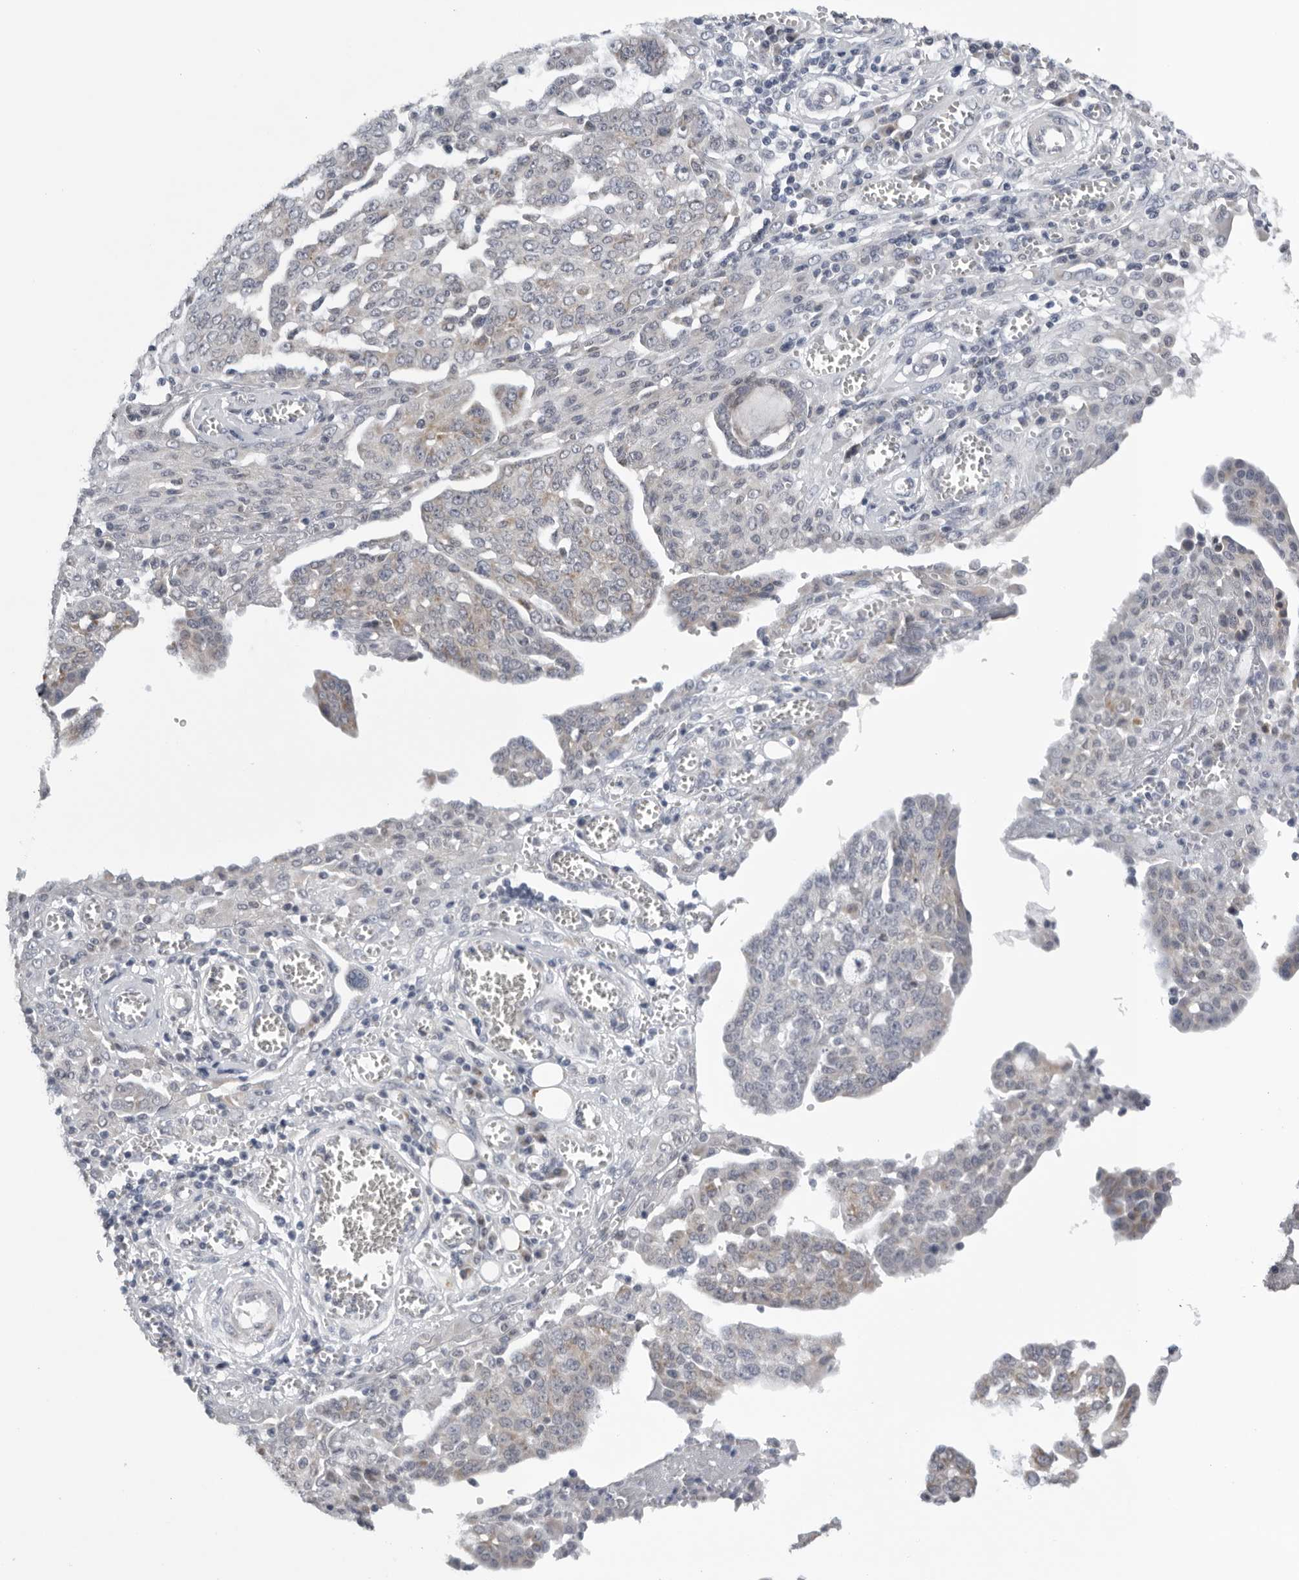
{"staining": {"intensity": "weak", "quantity": "<25%", "location": "cytoplasmic/membranous"}, "tissue": "ovarian cancer", "cell_type": "Tumor cells", "image_type": "cancer", "snomed": [{"axis": "morphology", "description": "Cystadenocarcinoma, serous, NOS"}, {"axis": "topography", "description": "Soft tissue"}, {"axis": "topography", "description": "Ovary"}], "caption": "IHC of ovarian cancer reveals no staining in tumor cells.", "gene": "CPT2", "patient": {"sex": "female", "age": 57}}